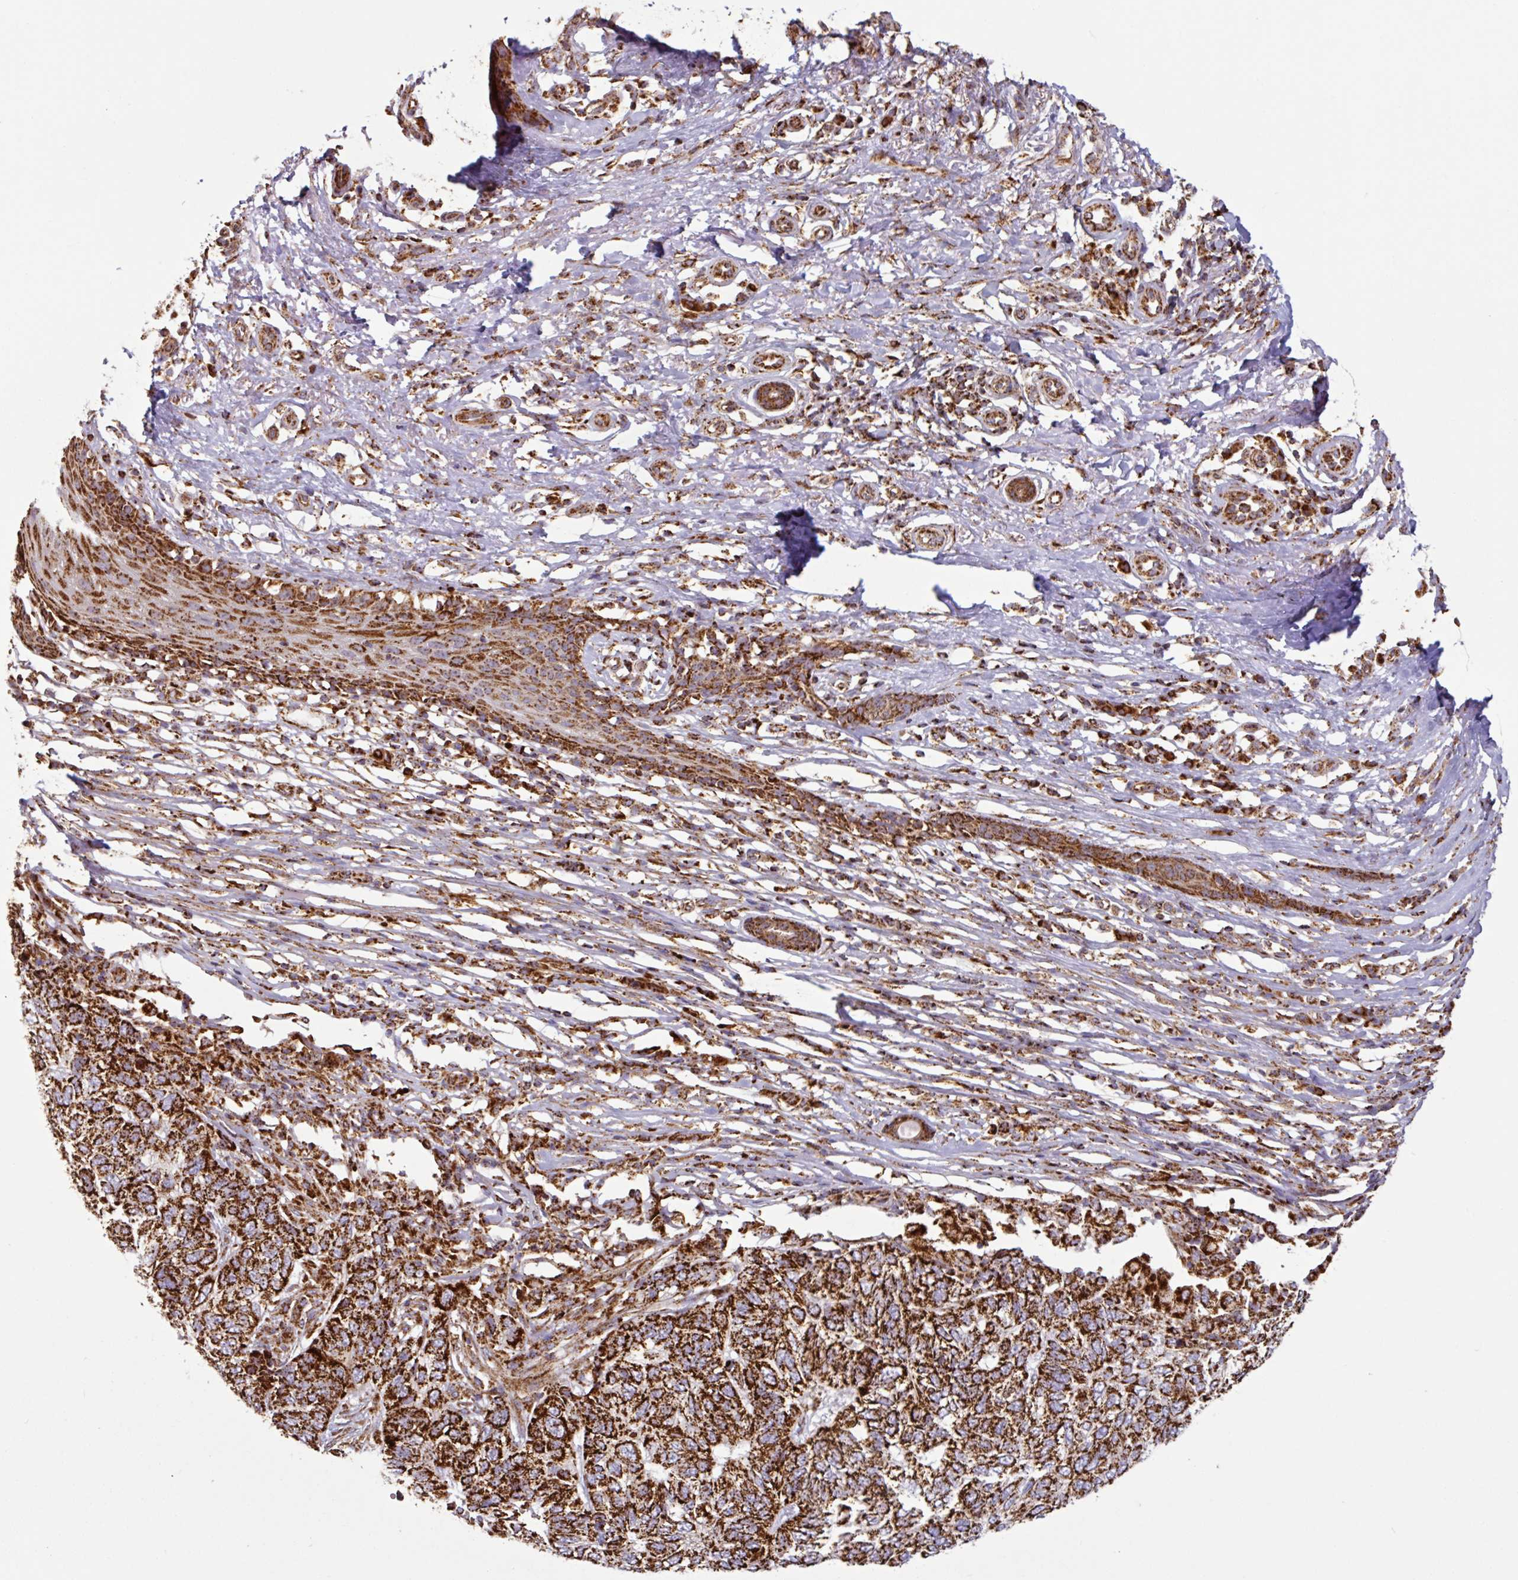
{"staining": {"intensity": "strong", "quantity": ">75%", "location": "cytoplasmic/membranous"}, "tissue": "skin cancer", "cell_type": "Tumor cells", "image_type": "cancer", "snomed": [{"axis": "morphology", "description": "Basal cell carcinoma"}, {"axis": "topography", "description": "Skin"}], "caption": "Protein expression analysis of human skin cancer (basal cell carcinoma) reveals strong cytoplasmic/membranous positivity in approximately >75% of tumor cells. (brown staining indicates protein expression, while blue staining denotes nuclei).", "gene": "TRAP1", "patient": {"sex": "female", "age": 65}}